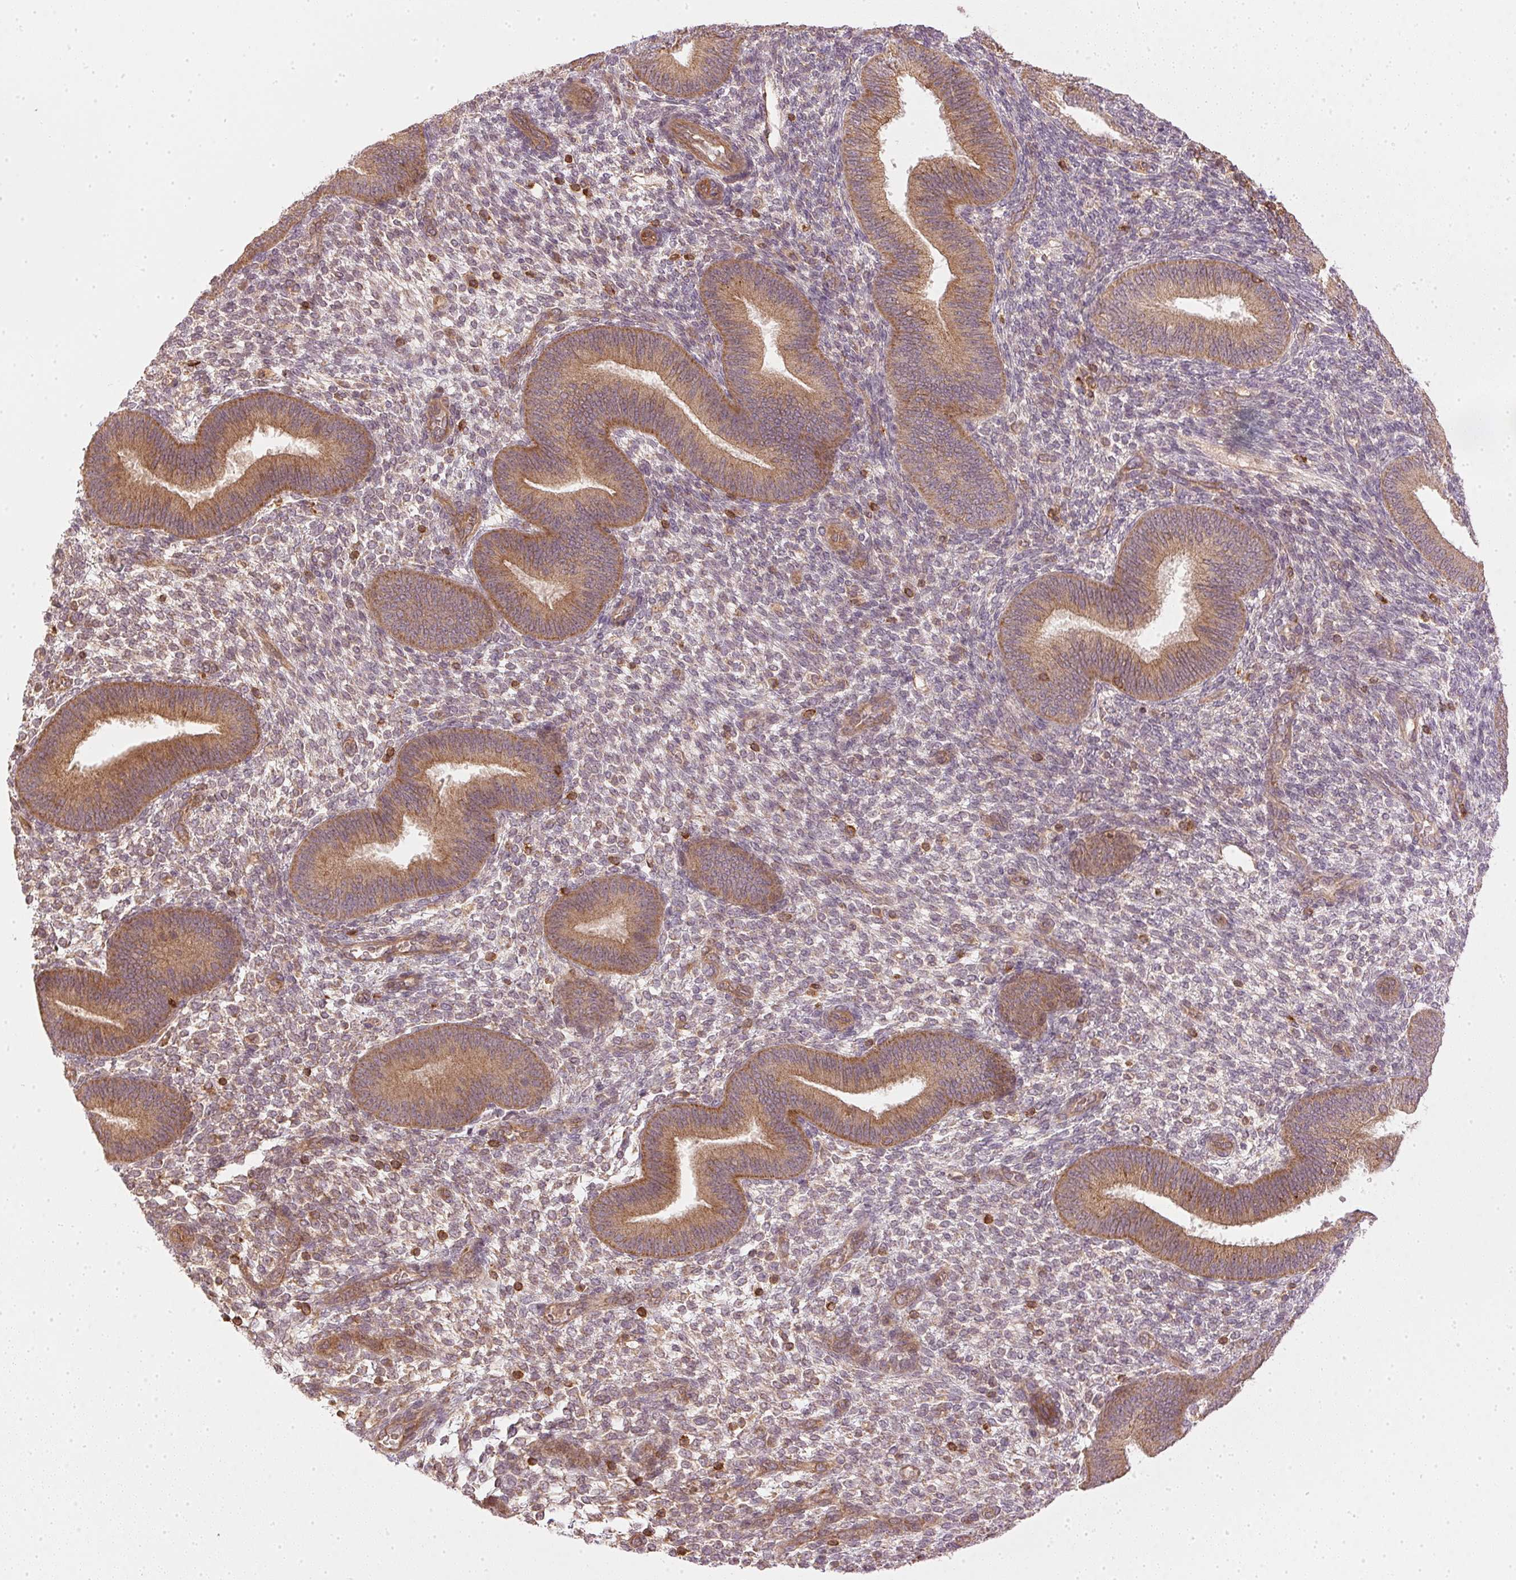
{"staining": {"intensity": "negative", "quantity": "none", "location": "none"}, "tissue": "endometrium", "cell_type": "Cells in endometrial stroma", "image_type": "normal", "snomed": [{"axis": "morphology", "description": "Normal tissue, NOS"}, {"axis": "topography", "description": "Endometrium"}], "caption": "Photomicrograph shows no significant protein expression in cells in endometrial stroma of benign endometrium.", "gene": "NADK2", "patient": {"sex": "female", "age": 39}}